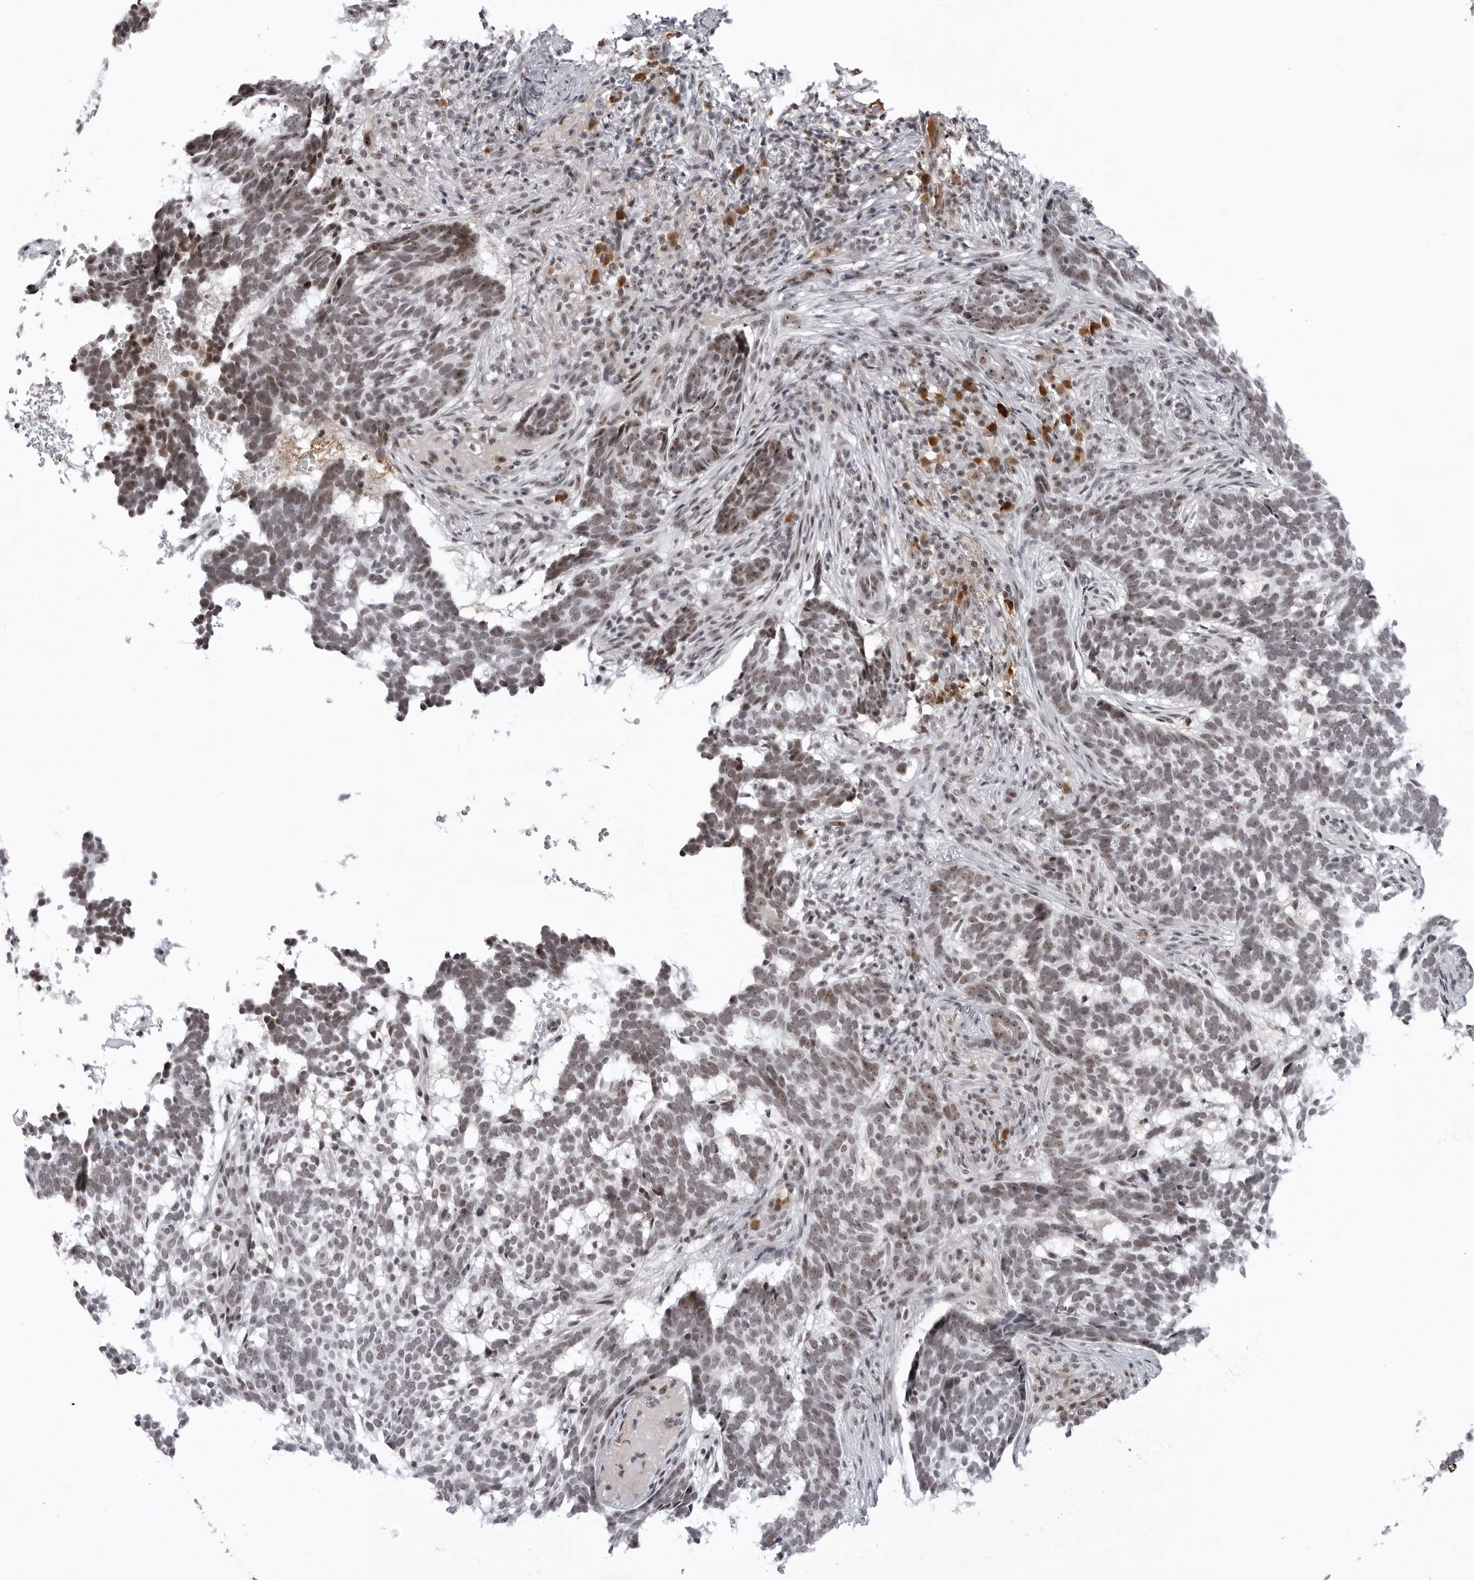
{"staining": {"intensity": "moderate", "quantity": ">75%", "location": "nuclear"}, "tissue": "skin cancer", "cell_type": "Tumor cells", "image_type": "cancer", "snomed": [{"axis": "morphology", "description": "Basal cell carcinoma"}, {"axis": "topography", "description": "Skin"}], "caption": "Immunohistochemical staining of human skin basal cell carcinoma exhibits medium levels of moderate nuclear staining in about >75% of tumor cells.", "gene": "EXOSC10", "patient": {"sex": "male", "age": 85}}